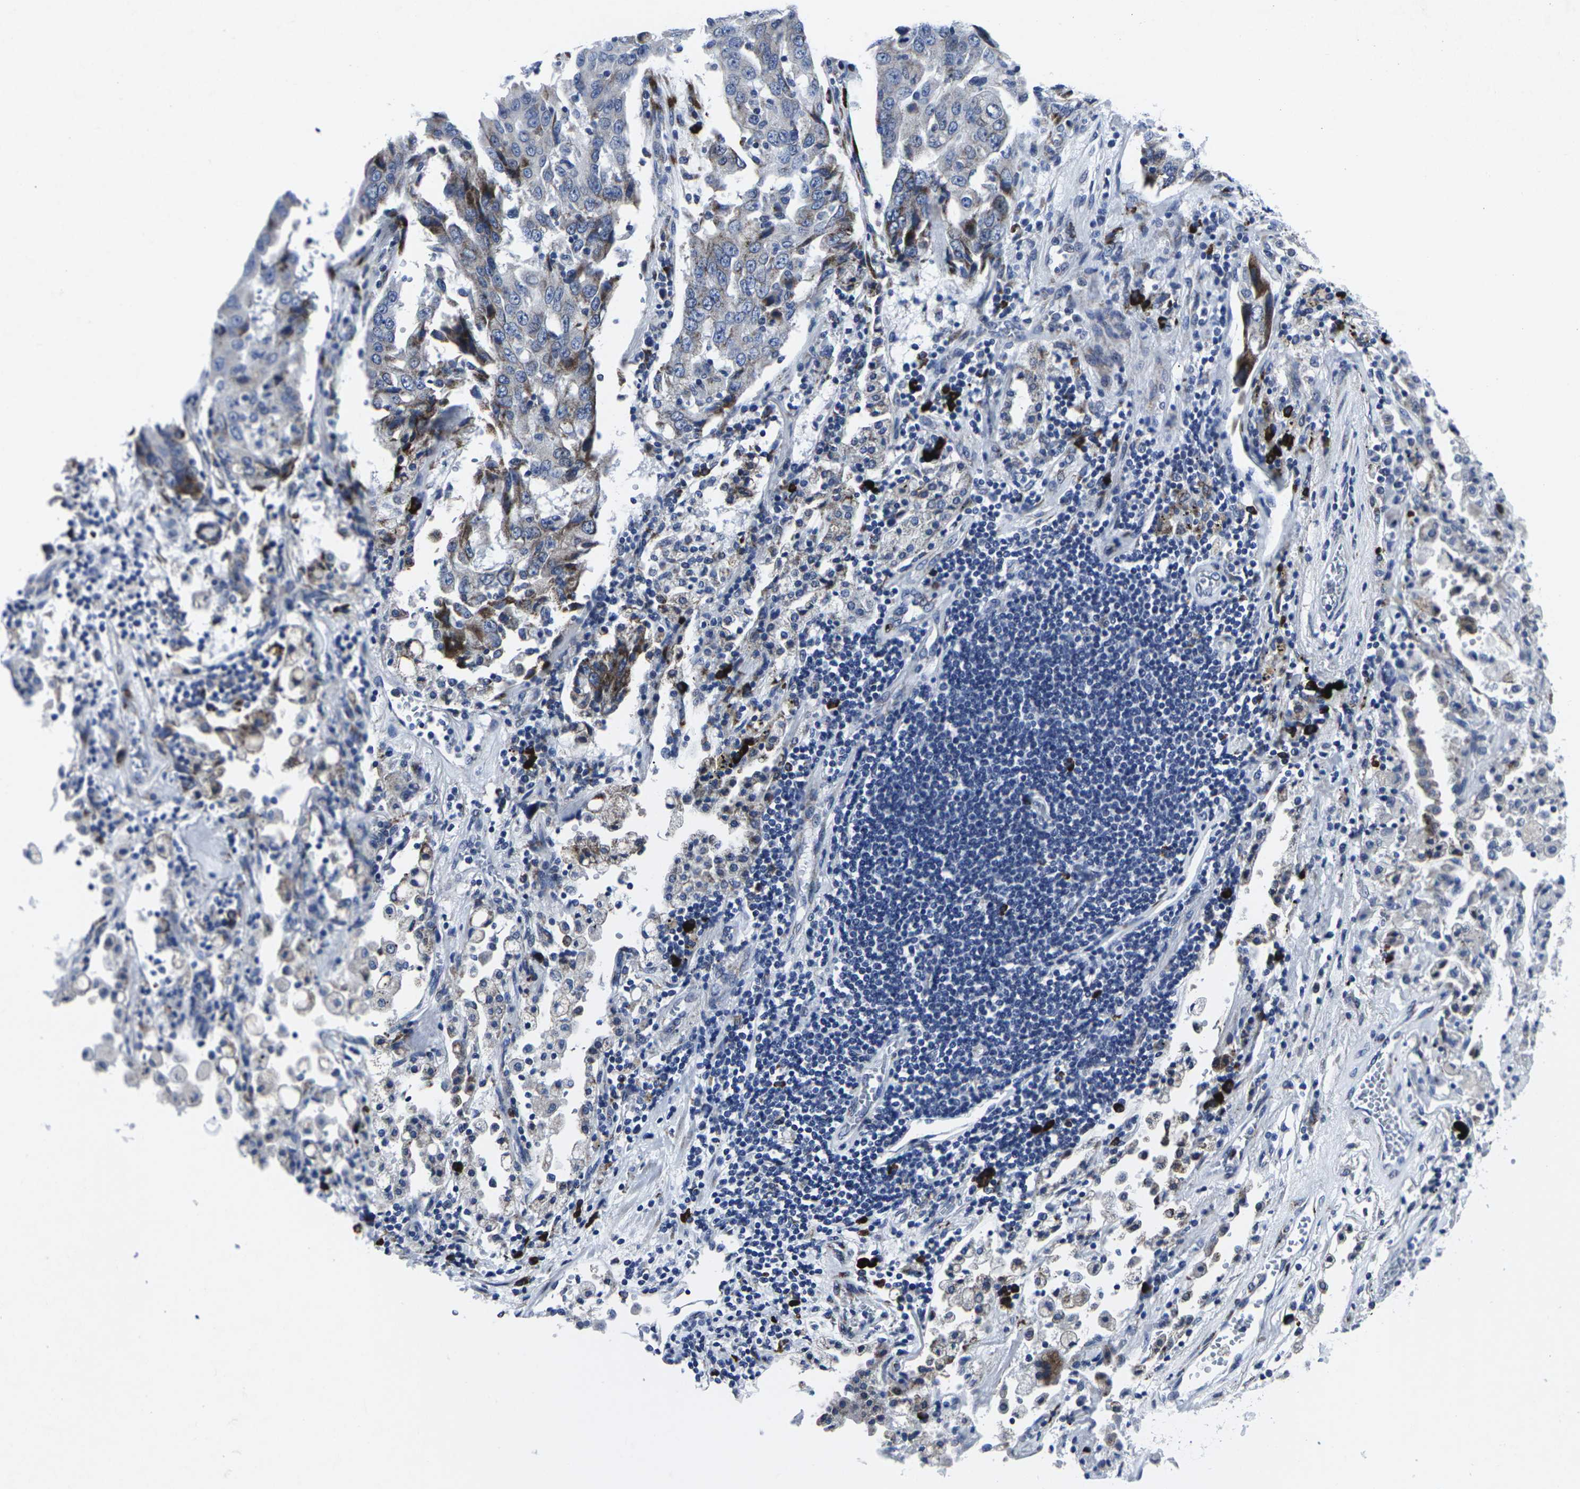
{"staining": {"intensity": "moderate", "quantity": "25%-75%", "location": "cytoplasmic/membranous"}, "tissue": "lung cancer", "cell_type": "Tumor cells", "image_type": "cancer", "snomed": [{"axis": "morphology", "description": "Adenocarcinoma, NOS"}, {"axis": "topography", "description": "Lung"}], "caption": "Human lung cancer stained with a protein marker exhibits moderate staining in tumor cells.", "gene": "RPN1", "patient": {"sex": "female", "age": 65}}